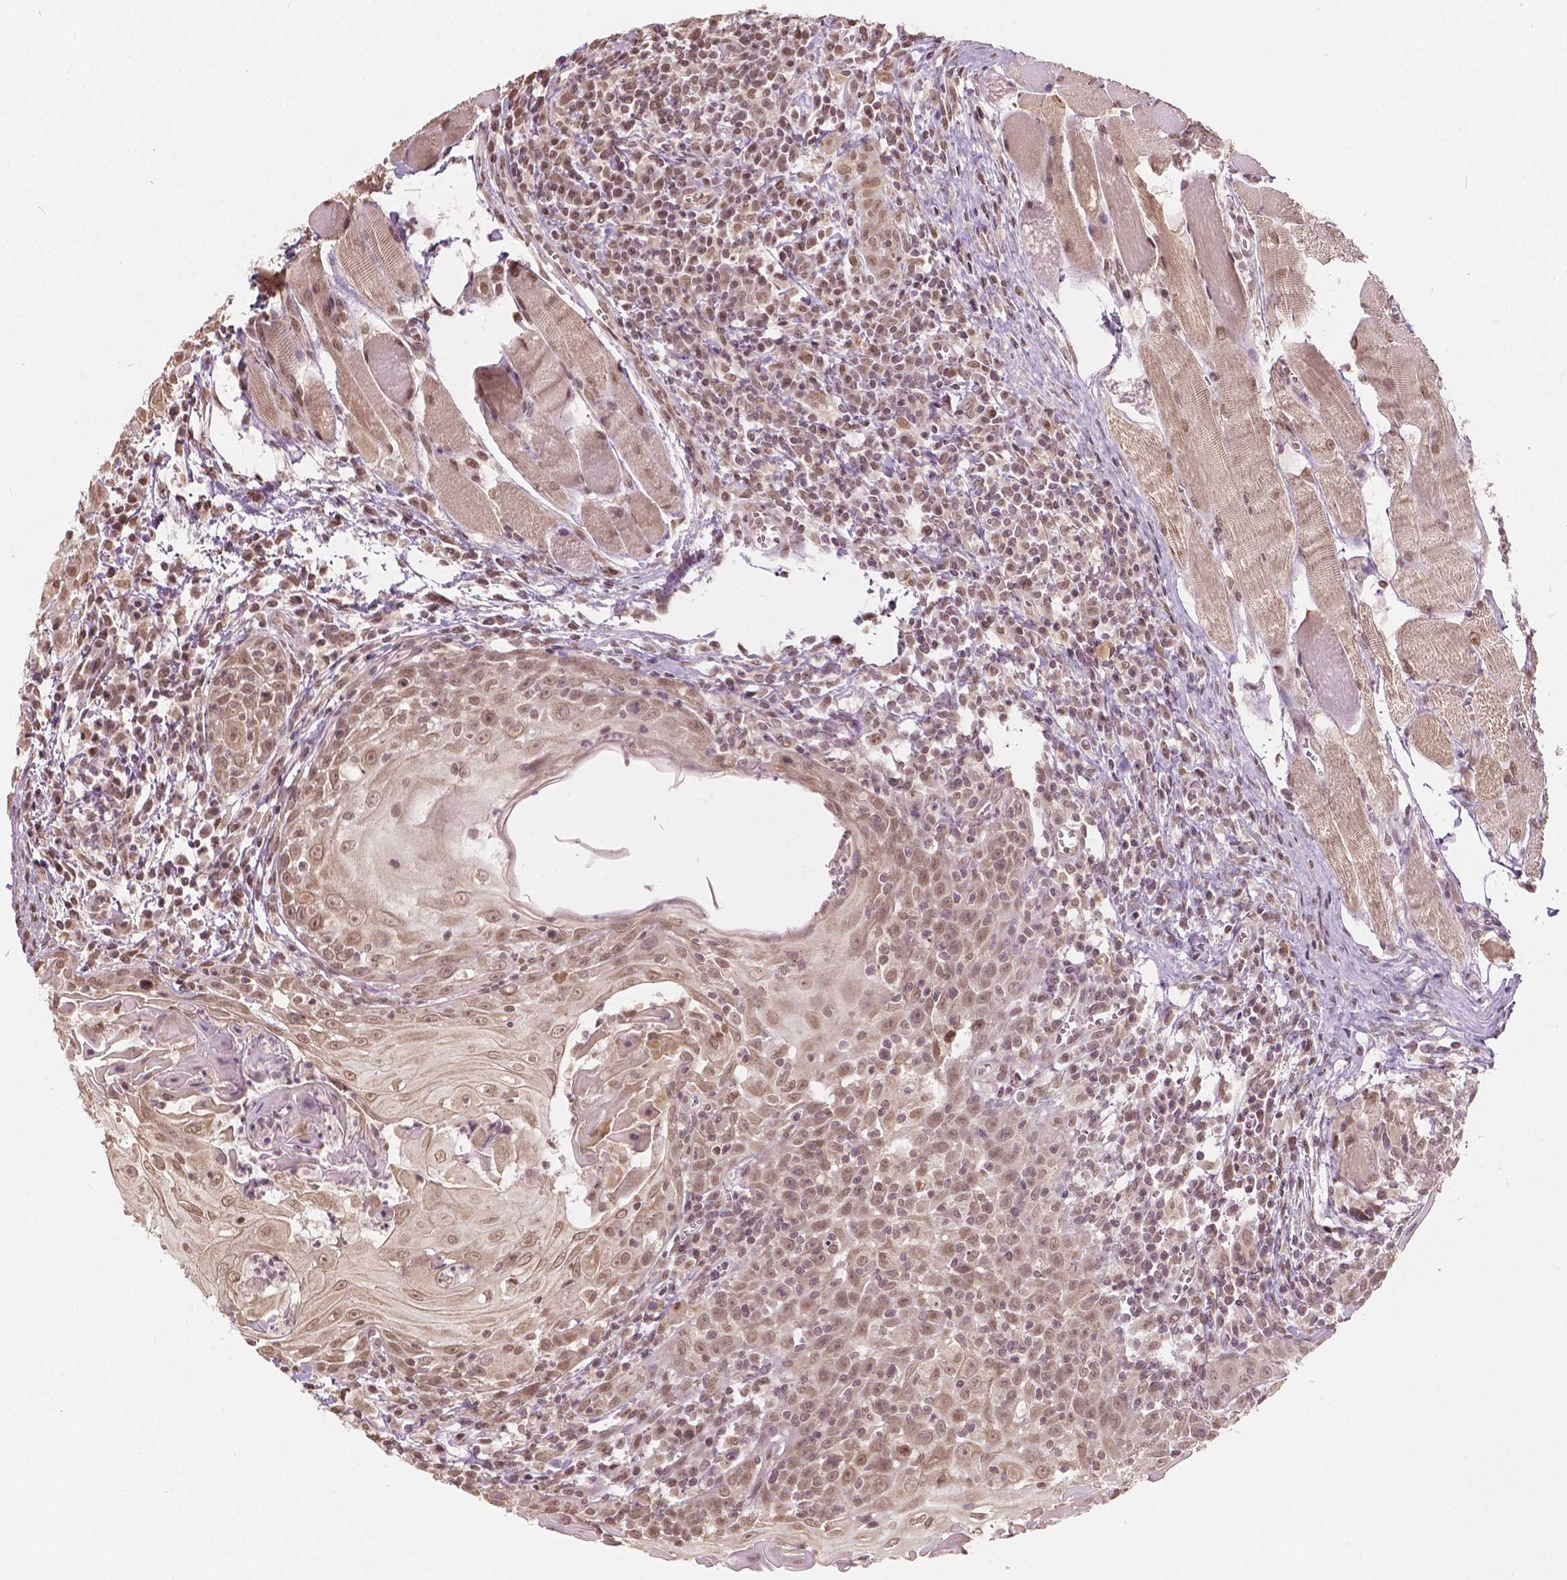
{"staining": {"intensity": "moderate", "quantity": ">75%", "location": "nuclear"}, "tissue": "head and neck cancer", "cell_type": "Tumor cells", "image_type": "cancer", "snomed": [{"axis": "morphology", "description": "Squamous cell carcinoma, NOS"}, {"axis": "topography", "description": "Head-Neck"}], "caption": "Head and neck squamous cell carcinoma stained with IHC exhibits moderate nuclear staining in about >75% of tumor cells.", "gene": "HOXA10", "patient": {"sex": "male", "age": 52}}